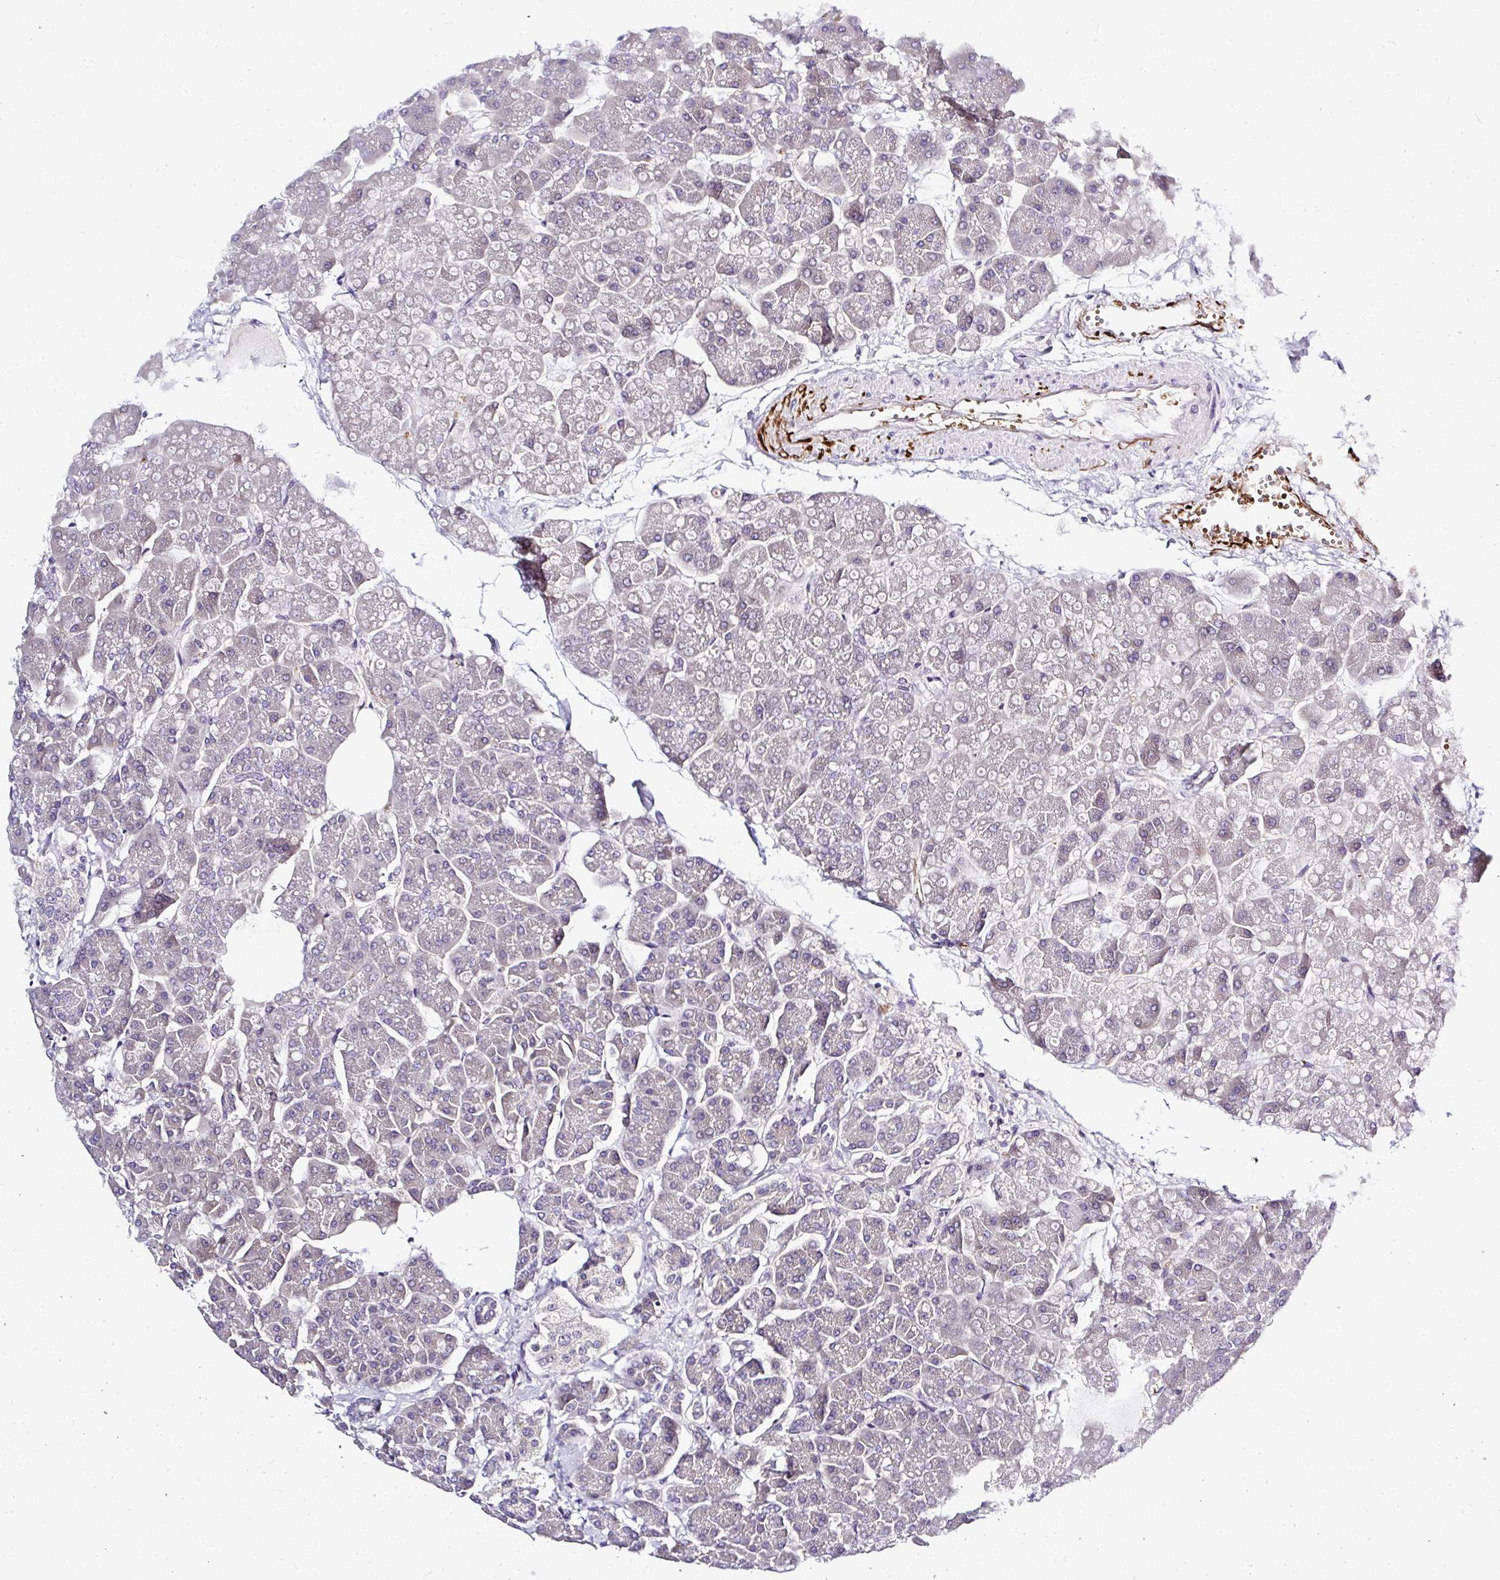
{"staining": {"intensity": "weak", "quantity": "<25%", "location": "cytoplasmic/membranous"}, "tissue": "pancreas", "cell_type": "Exocrine glandular cells", "image_type": "normal", "snomed": [{"axis": "morphology", "description": "Normal tissue, NOS"}, {"axis": "topography", "description": "Pancreas"}, {"axis": "topography", "description": "Peripheral nerve tissue"}], "caption": "Image shows no significant protein positivity in exocrine glandular cells of benign pancreas. Brightfield microscopy of immunohistochemistry (IHC) stained with DAB (brown) and hematoxylin (blue), captured at high magnification.", "gene": "DEPDC5", "patient": {"sex": "male", "age": 54}}